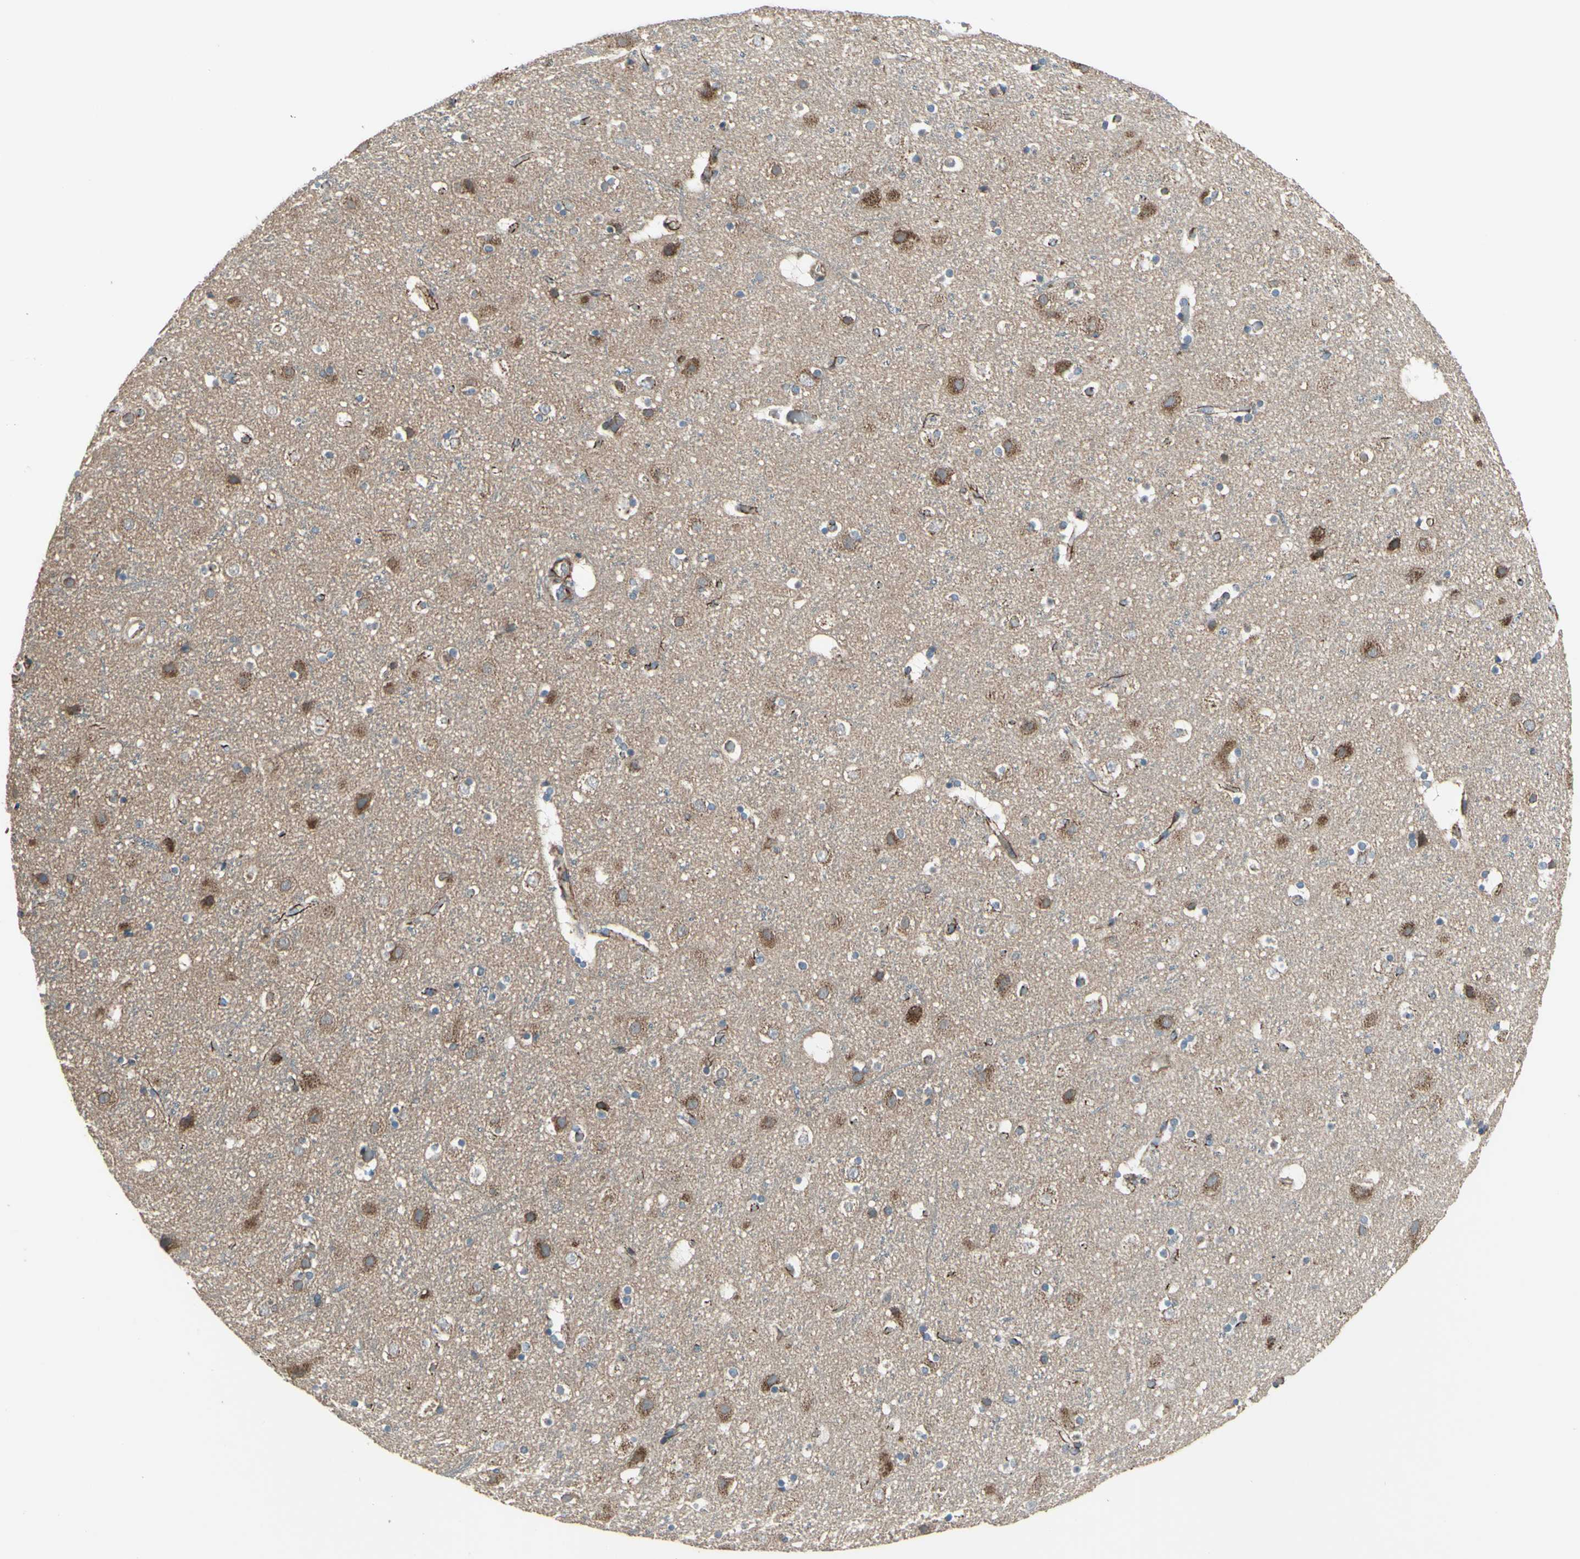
{"staining": {"intensity": "moderate", "quantity": "25%-75%", "location": "cytoplasmic/membranous"}, "tissue": "cerebral cortex", "cell_type": "Endothelial cells", "image_type": "normal", "snomed": [{"axis": "morphology", "description": "Normal tissue, NOS"}, {"axis": "topography", "description": "Cerebral cortex"}], "caption": "Protein analysis of benign cerebral cortex exhibits moderate cytoplasmic/membranous staining in about 25%-75% of endothelial cells.", "gene": "FAM171B", "patient": {"sex": "male", "age": 45}}